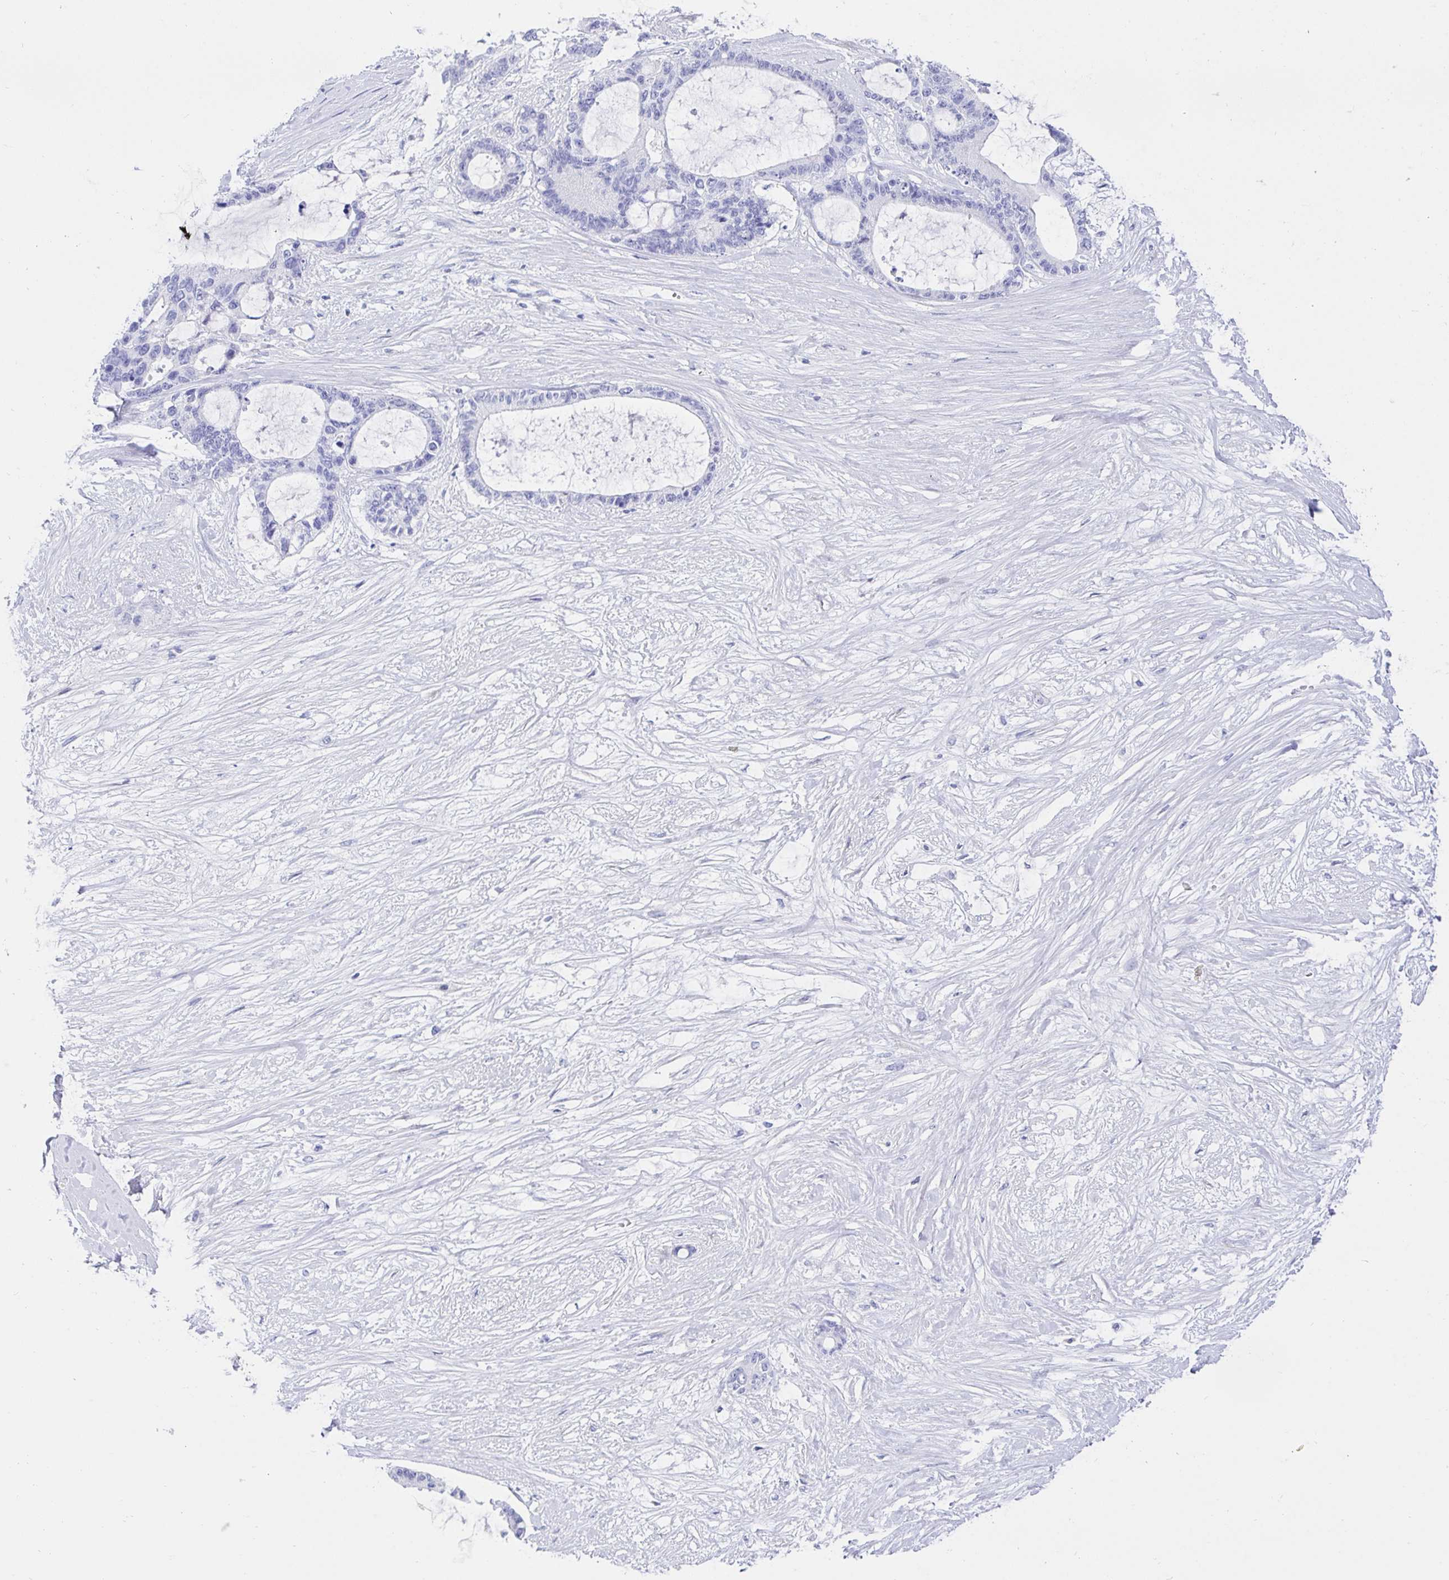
{"staining": {"intensity": "negative", "quantity": "none", "location": "none"}, "tissue": "liver cancer", "cell_type": "Tumor cells", "image_type": "cancer", "snomed": [{"axis": "morphology", "description": "Normal tissue, NOS"}, {"axis": "morphology", "description": "Cholangiocarcinoma"}, {"axis": "topography", "description": "Liver"}, {"axis": "topography", "description": "Peripheral nerve tissue"}], "caption": "This is an immunohistochemistry micrograph of liver cancer. There is no staining in tumor cells.", "gene": "KCNH6", "patient": {"sex": "female", "age": 73}}